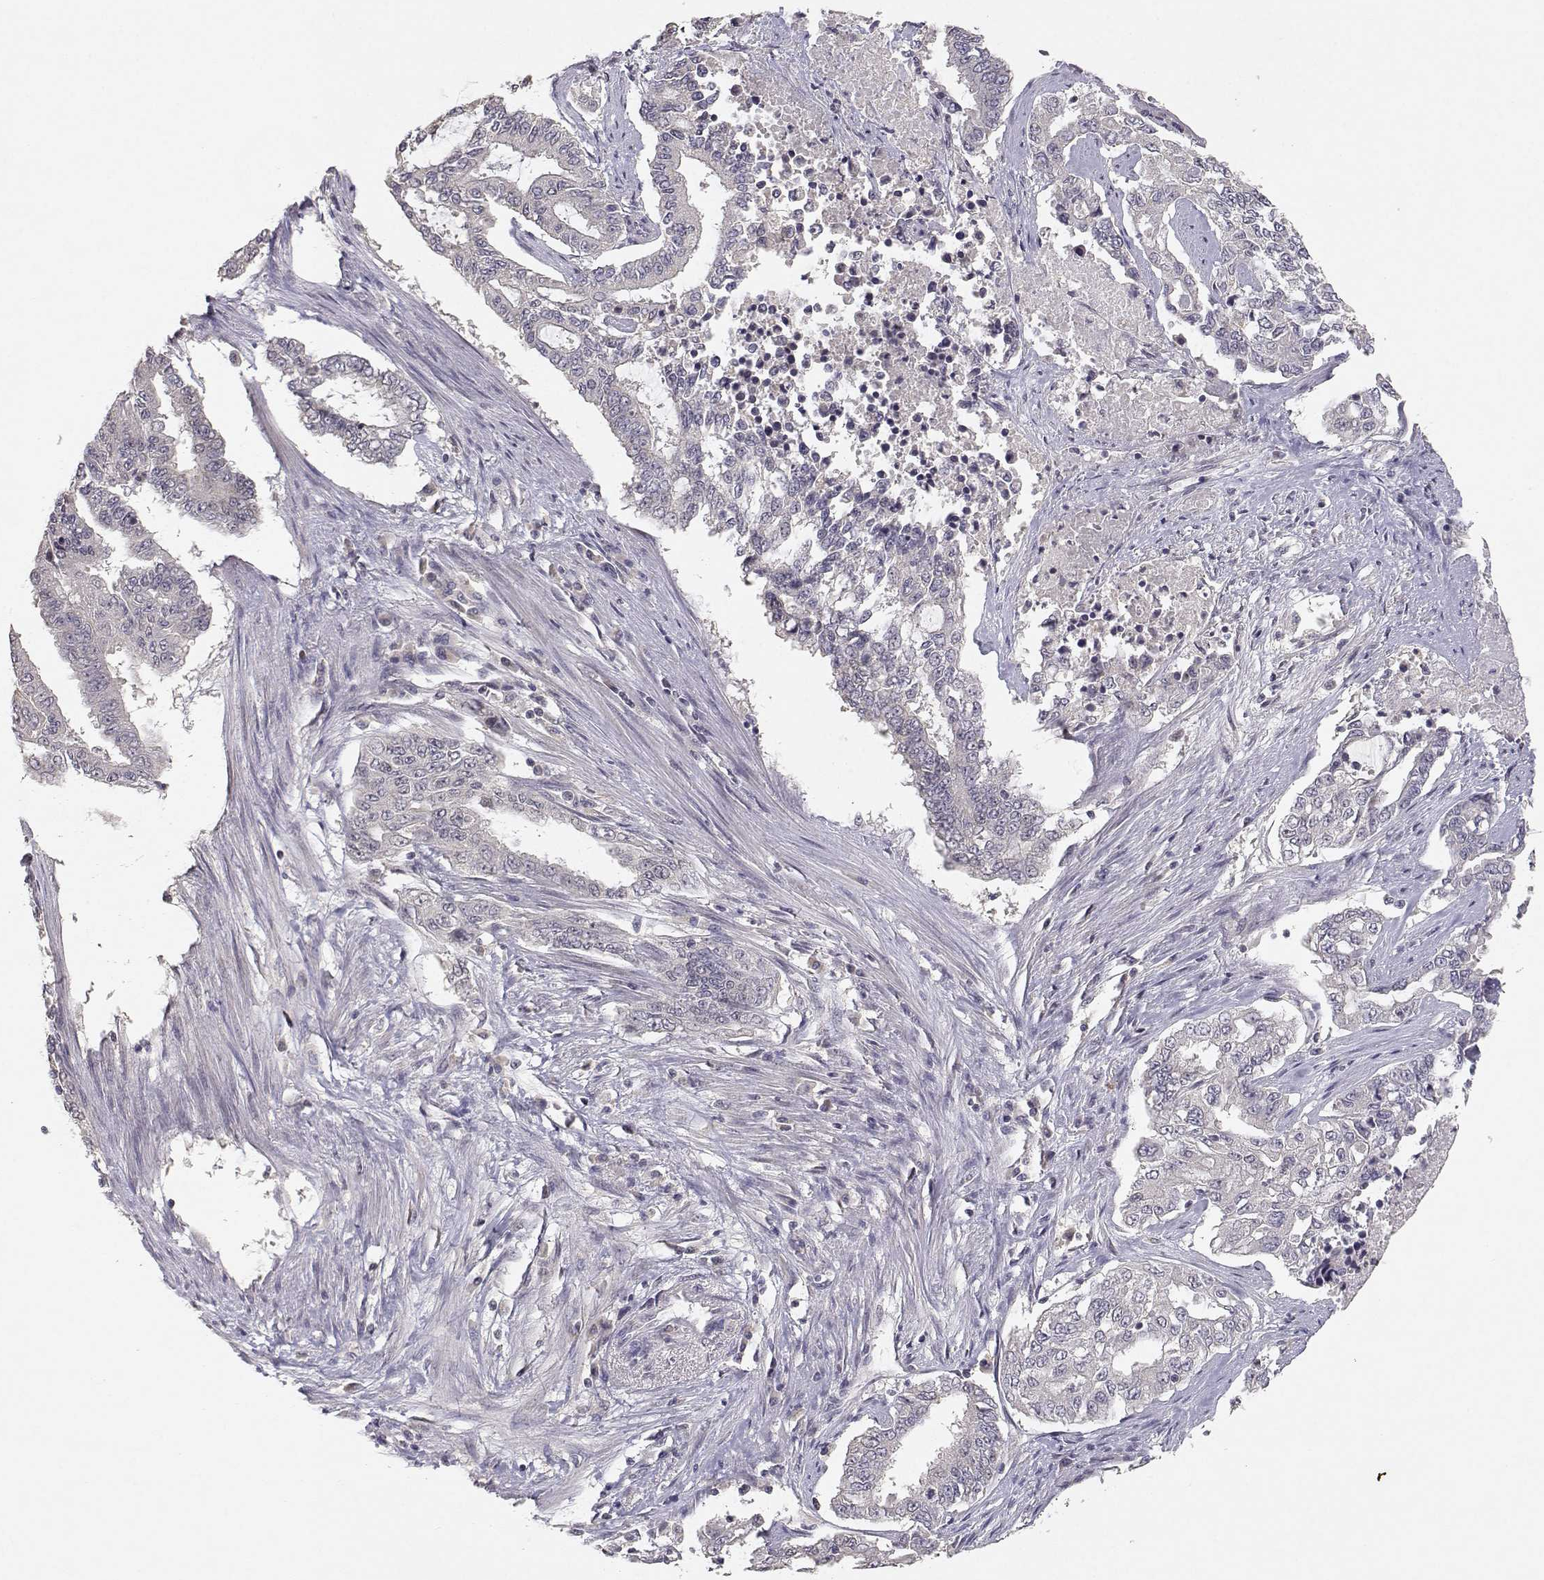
{"staining": {"intensity": "negative", "quantity": "none", "location": "none"}, "tissue": "endometrial cancer", "cell_type": "Tumor cells", "image_type": "cancer", "snomed": [{"axis": "morphology", "description": "Adenocarcinoma, NOS"}, {"axis": "topography", "description": "Uterus"}], "caption": "Tumor cells are negative for brown protein staining in endometrial cancer. (Immunohistochemistry, brightfield microscopy, high magnification).", "gene": "RAD51", "patient": {"sex": "female", "age": 59}}